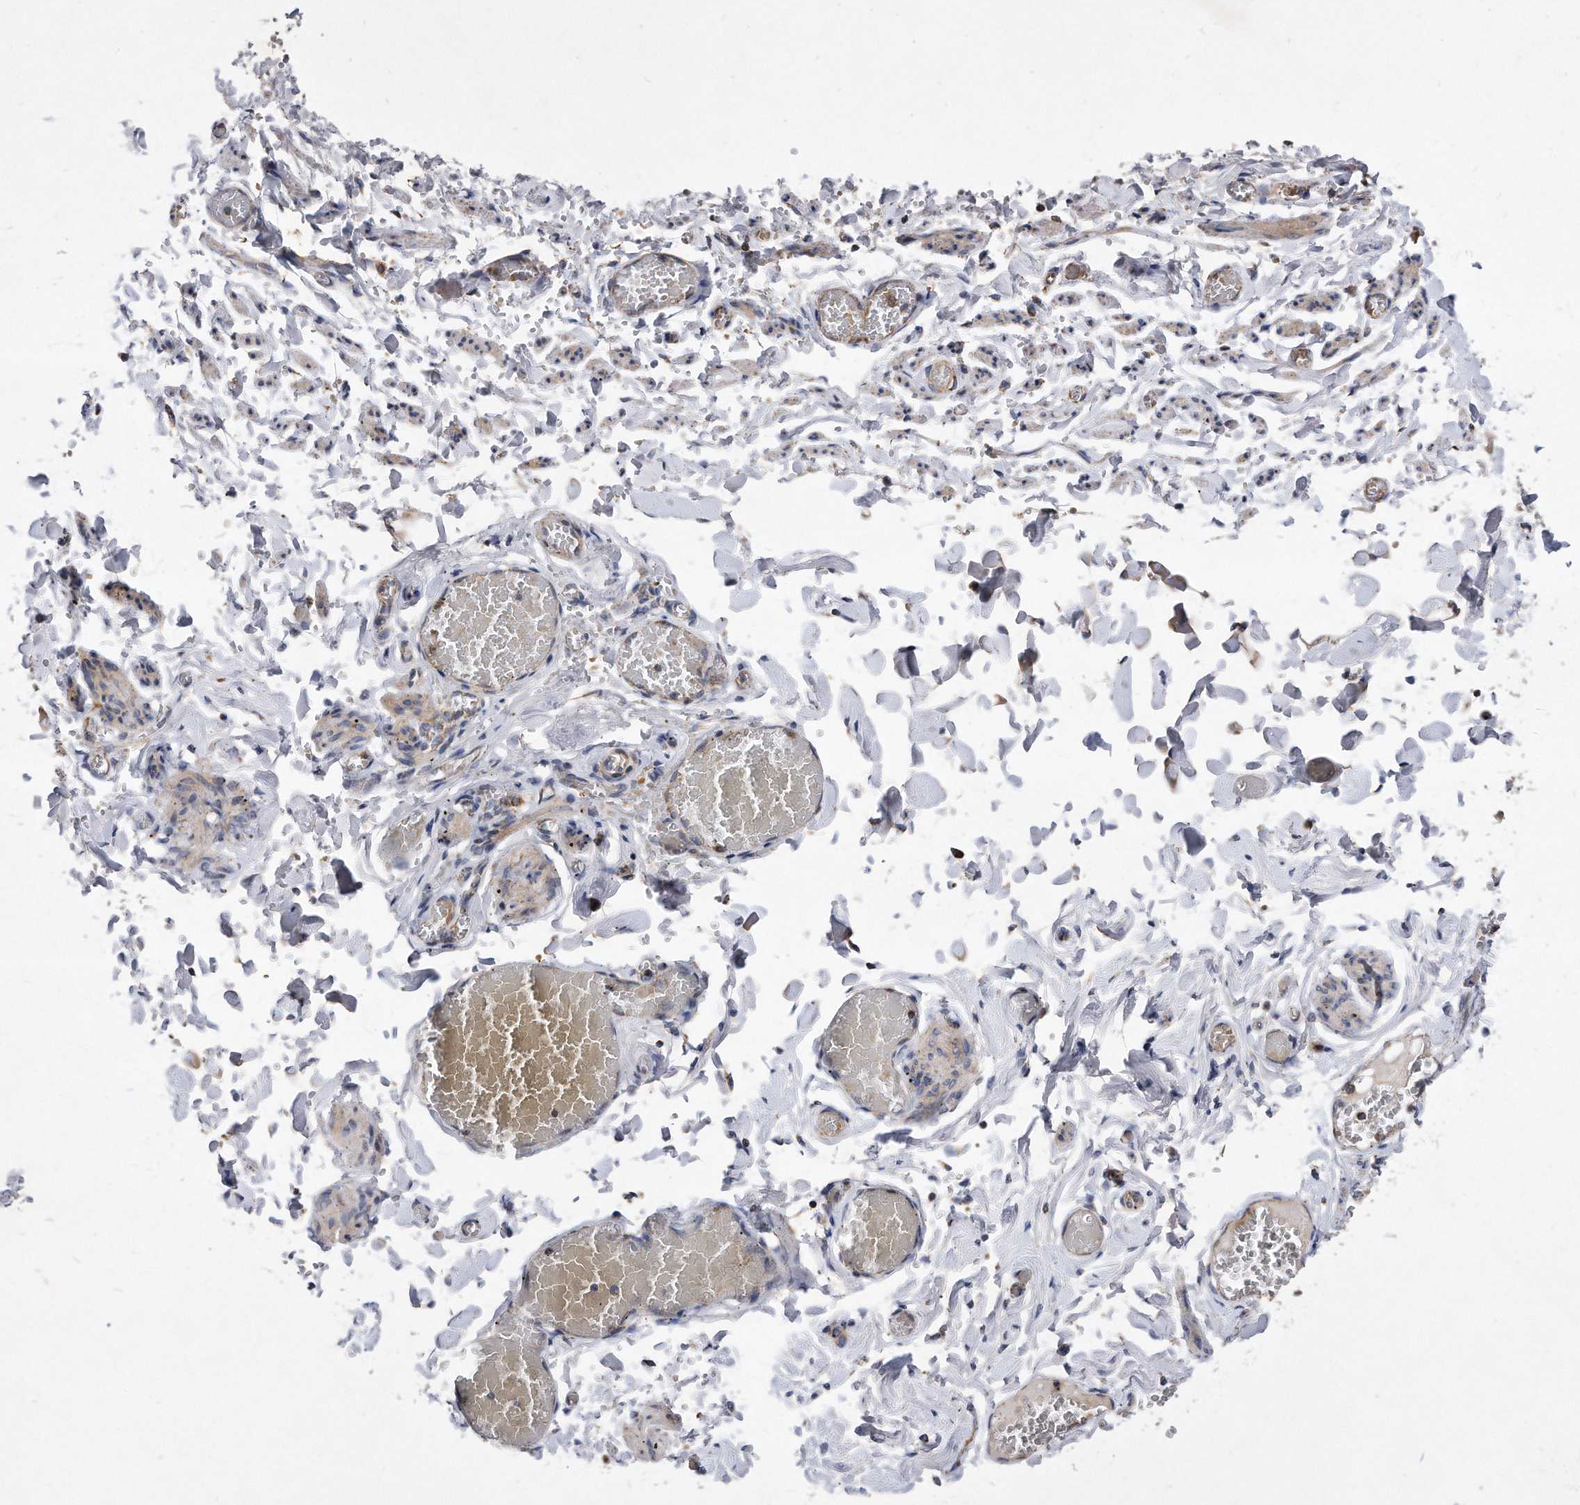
{"staining": {"intensity": "negative", "quantity": "none", "location": "none"}, "tissue": "adipose tissue", "cell_type": "Adipocytes", "image_type": "normal", "snomed": [{"axis": "morphology", "description": "Normal tissue, NOS"}, {"axis": "topography", "description": "Vascular tissue"}, {"axis": "topography", "description": "Fallopian tube"}, {"axis": "topography", "description": "Ovary"}], "caption": "Photomicrograph shows no protein expression in adipocytes of unremarkable adipose tissue.", "gene": "PPP5C", "patient": {"sex": "female", "age": 67}}